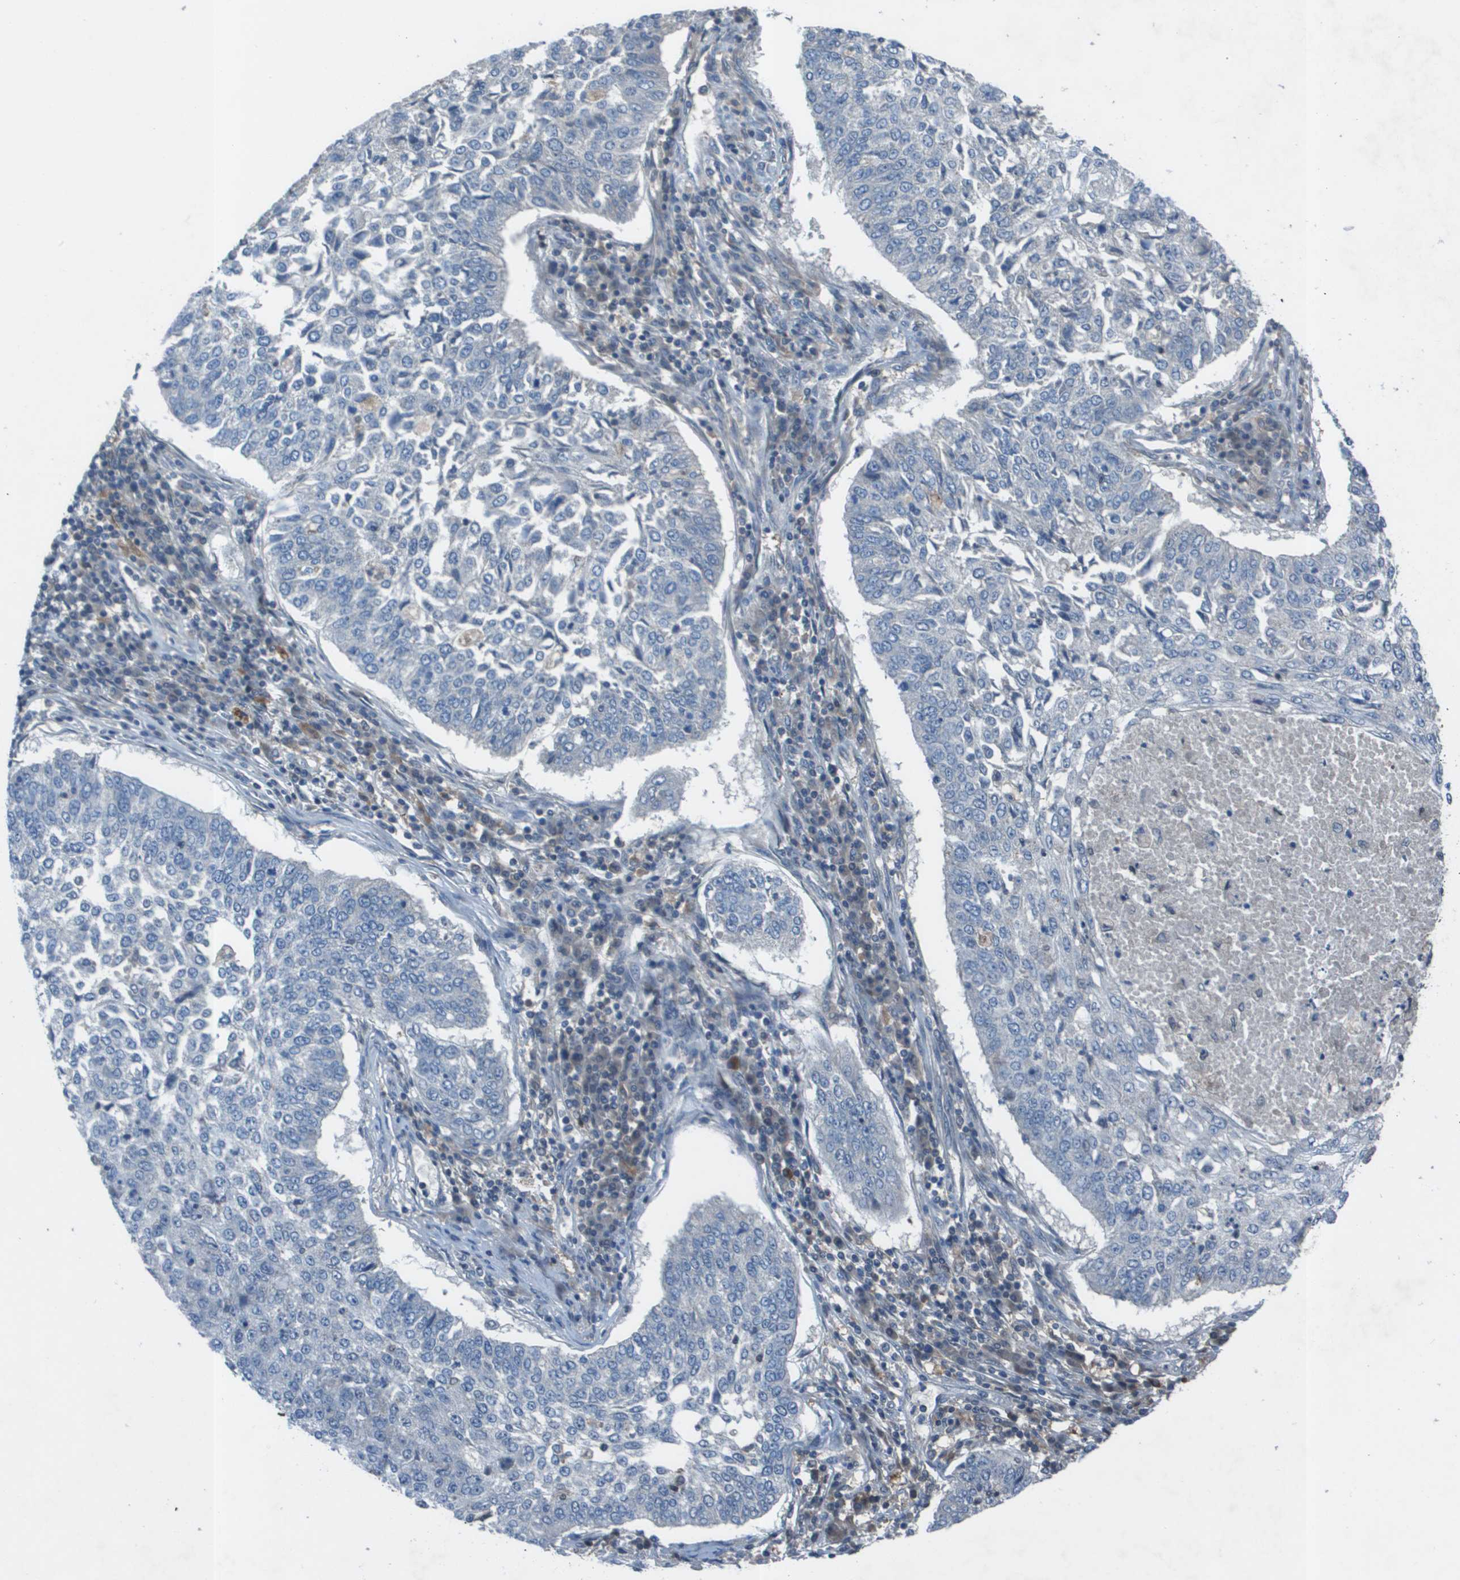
{"staining": {"intensity": "negative", "quantity": "none", "location": "none"}, "tissue": "lung cancer", "cell_type": "Tumor cells", "image_type": "cancer", "snomed": [{"axis": "morphology", "description": "Normal tissue, NOS"}, {"axis": "morphology", "description": "Squamous cell carcinoma, NOS"}, {"axis": "topography", "description": "Cartilage tissue"}, {"axis": "topography", "description": "Bronchus"}, {"axis": "topography", "description": "Lung"}], "caption": "IHC of human lung squamous cell carcinoma displays no positivity in tumor cells.", "gene": "CAMK4", "patient": {"sex": "female", "age": 49}}